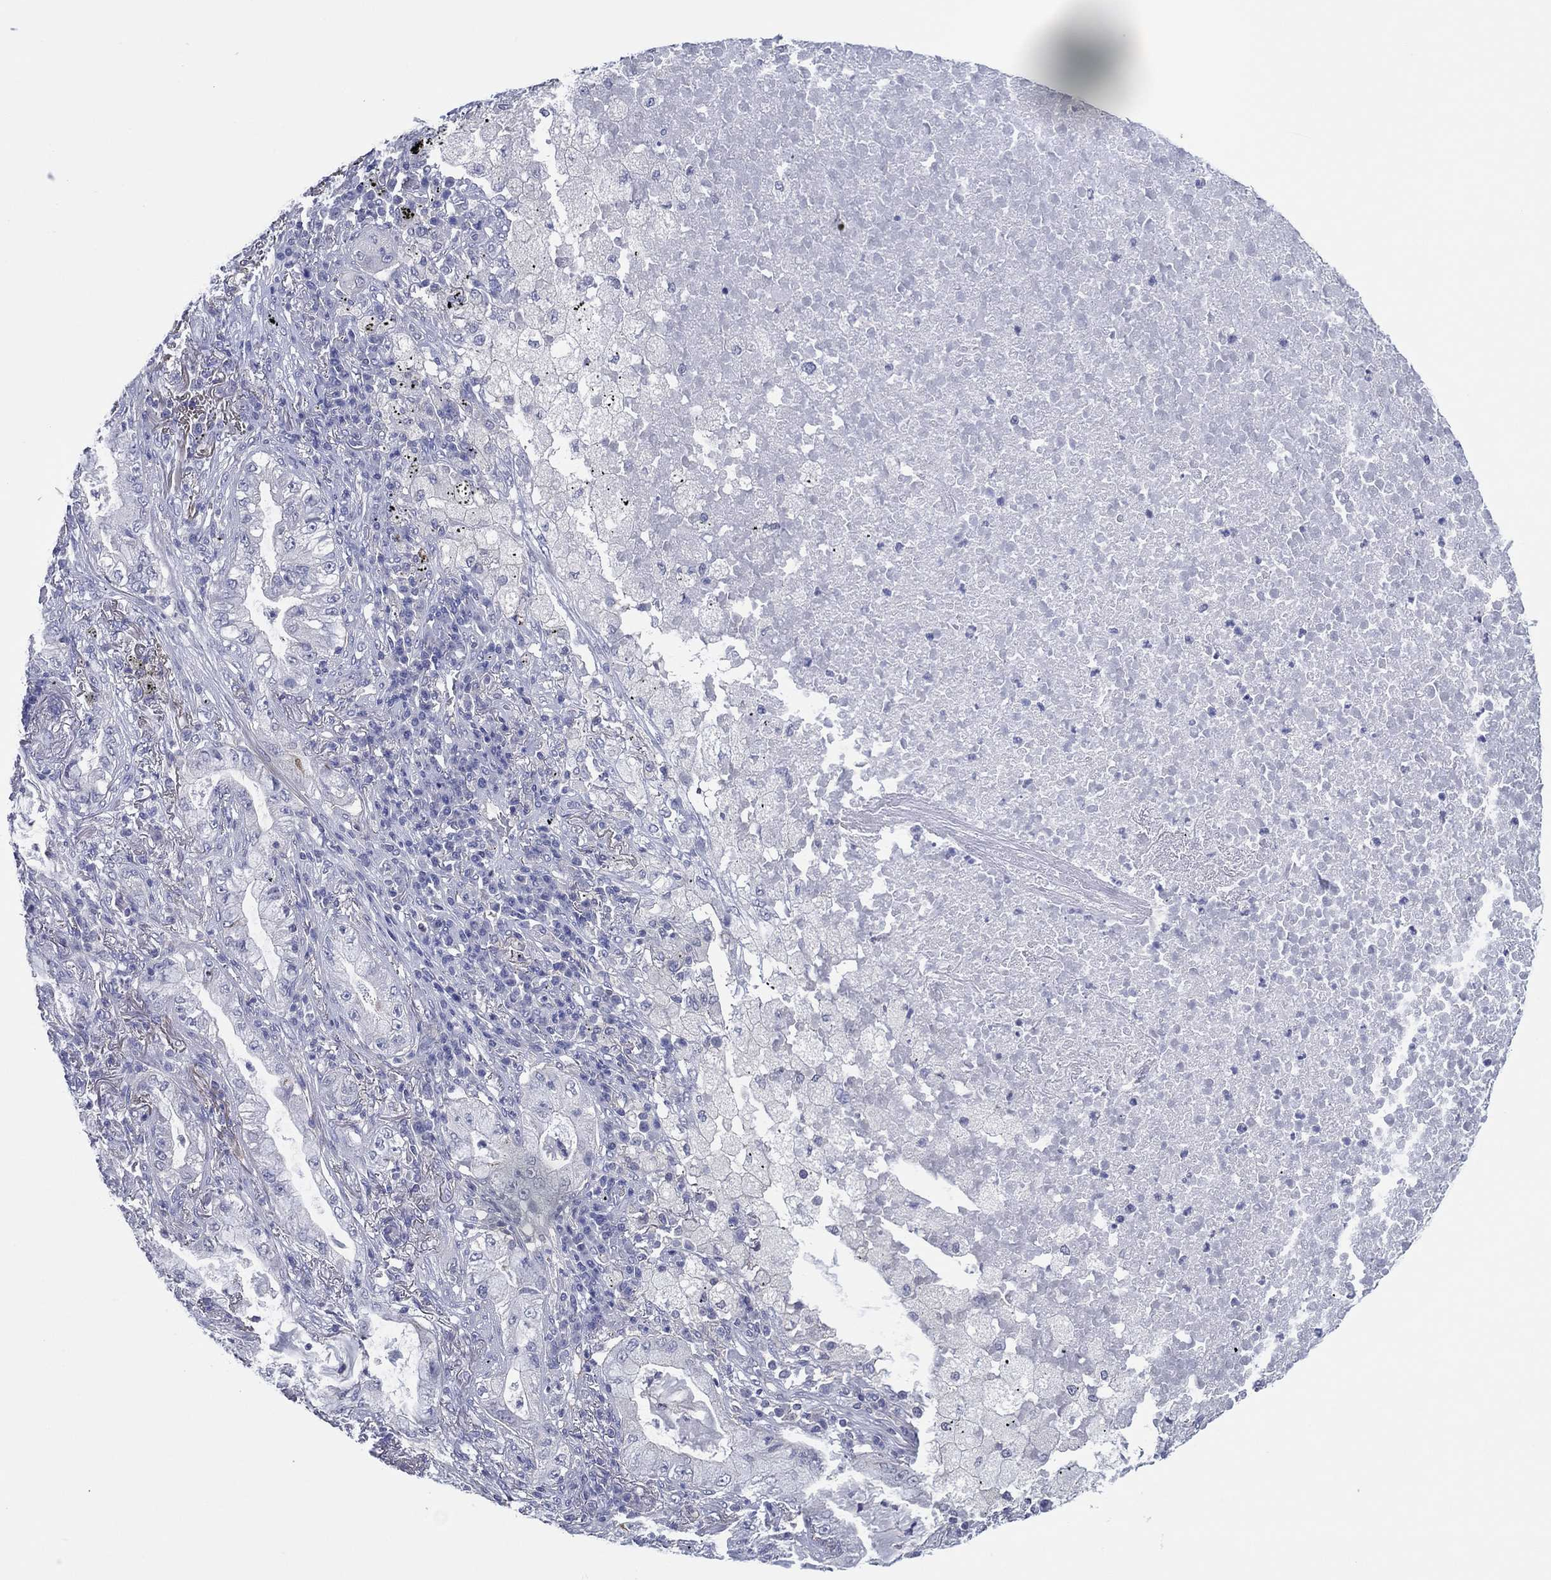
{"staining": {"intensity": "negative", "quantity": "none", "location": "none"}, "tissue": "lung cancer", "cell_type": "Tumor cells", "image_type": "cancer", "snomed": [{"axis": "morphology", "description": "Adenocarcinoma, NOS"}, {"axis": "topography", "description": "Lung"}], "caption": "This is an immunohistochemistry (IHC) micrograph of human lung cancer (adenocarcinoma). There is no positivity in tumor cells.", "gene": "TRIM31", "patient": {"sex": "female", "age": 73}}